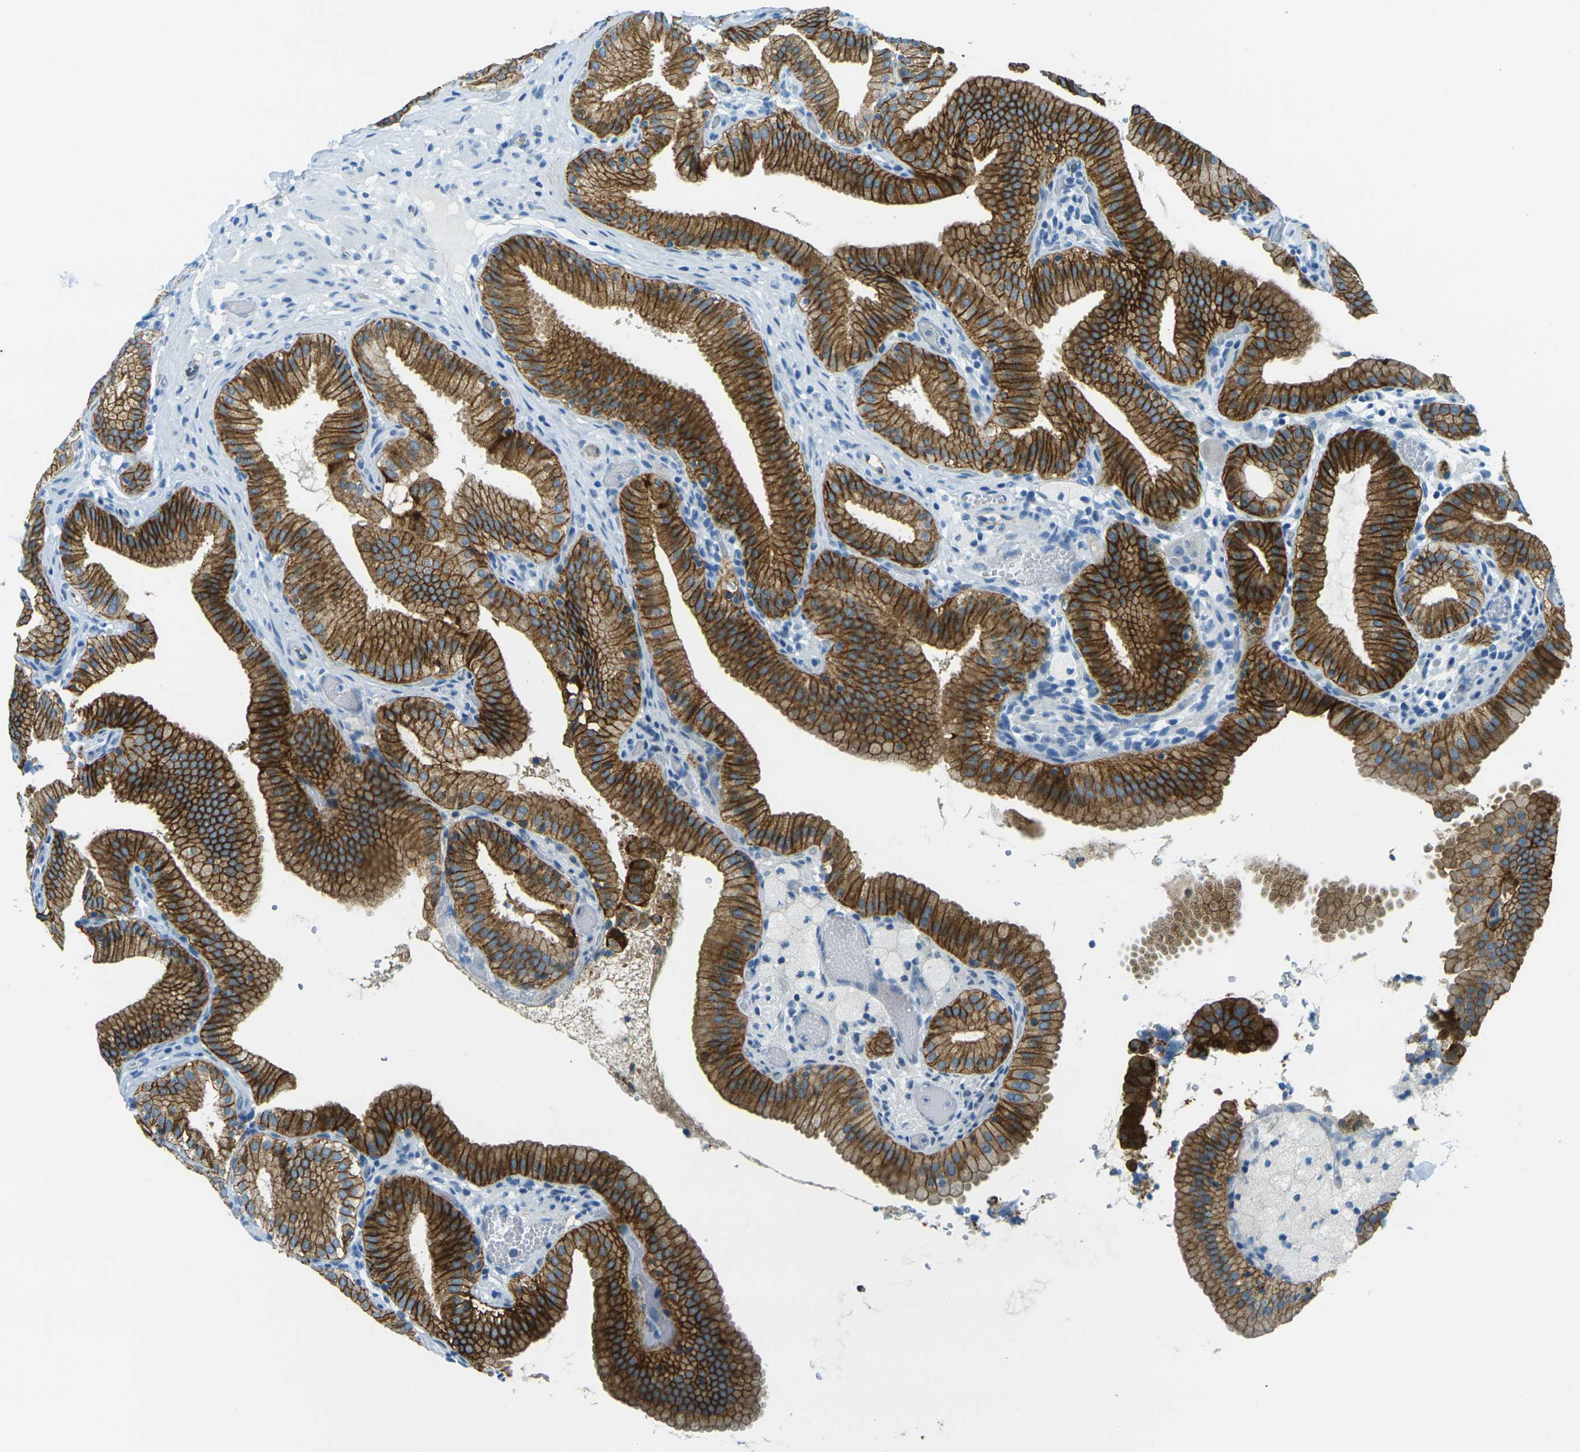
{"staining": {"intensity": "strong", "quantity": ">75%", "location": "cytoplasmic/membranous"}, "tissue": "gallbladder", "cell_type": "Glandular cells", "image_type": "normal", "snomed": [{"axis": "morphology", "description": "Normal tissue, NOS"}, {"axis": "topography", "description": "Gallbladder"}], "caption": "Strong cytoplasmic/membranous staining is seen in about >75% of glandular cells in unremarkable gallbladder. The staining was performed using DAB to visualize the protein expression in brown, while the nuclei were stained in blue with hematoxylin (Magnification: 20x).", "gene": "OCLN", "patient": {"sex": "male", "age": 54}}